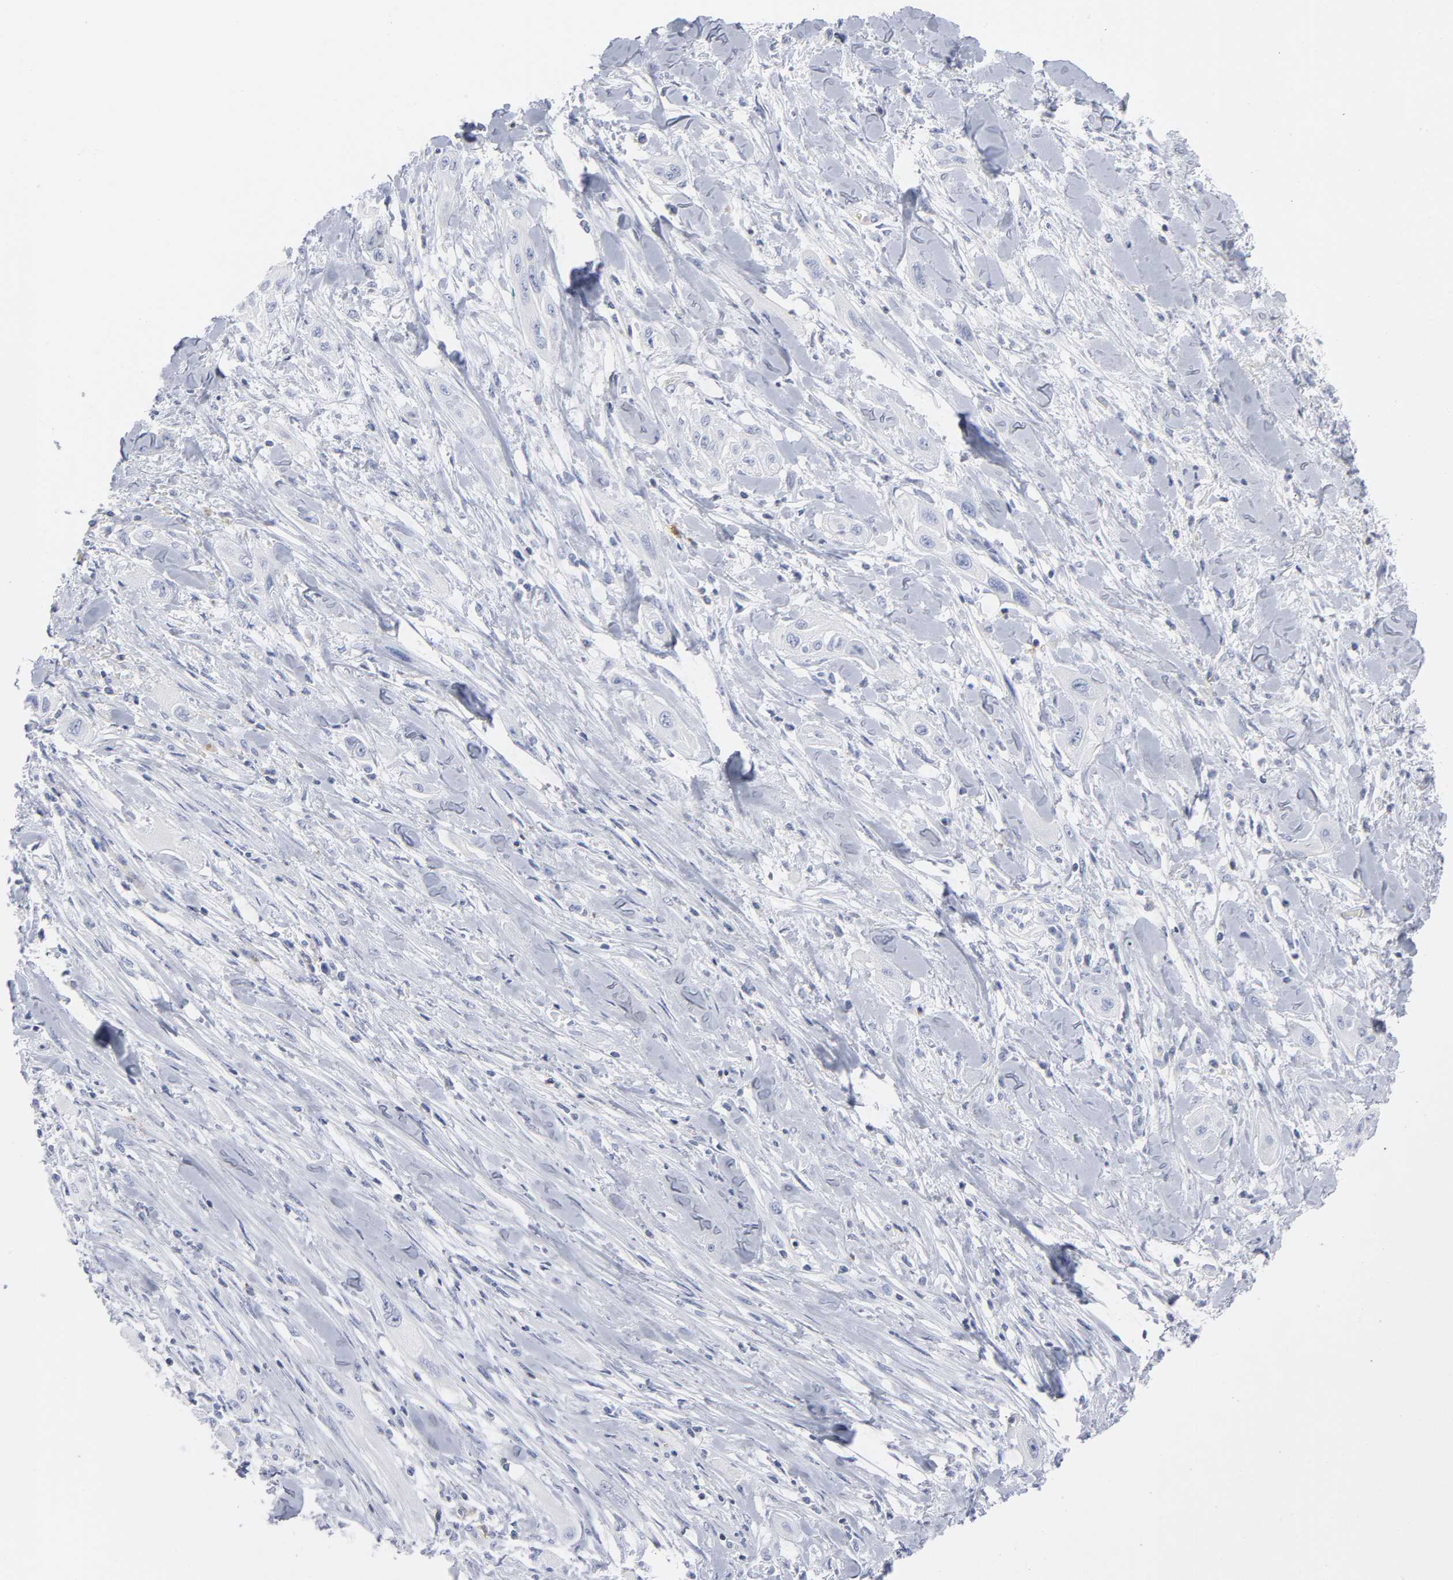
{"staining": {"intensity": "negative", "quantity": "none", "location": "none"}, "tissue": "lung cancer", "cell_type": "Tumor cells", "image_type": "cancer", "snomed": [{"axis": "morphology", "description": "Squamous cell carcinoma, NOS"}, {"axis": "topography", "description": "Lung"}], "caption": "Tumor cells are negative for protein expression in human squamous cell carcinoma (lung).", "gene": "P2RY8", "patient": {"sex": "female", "age": 47}}